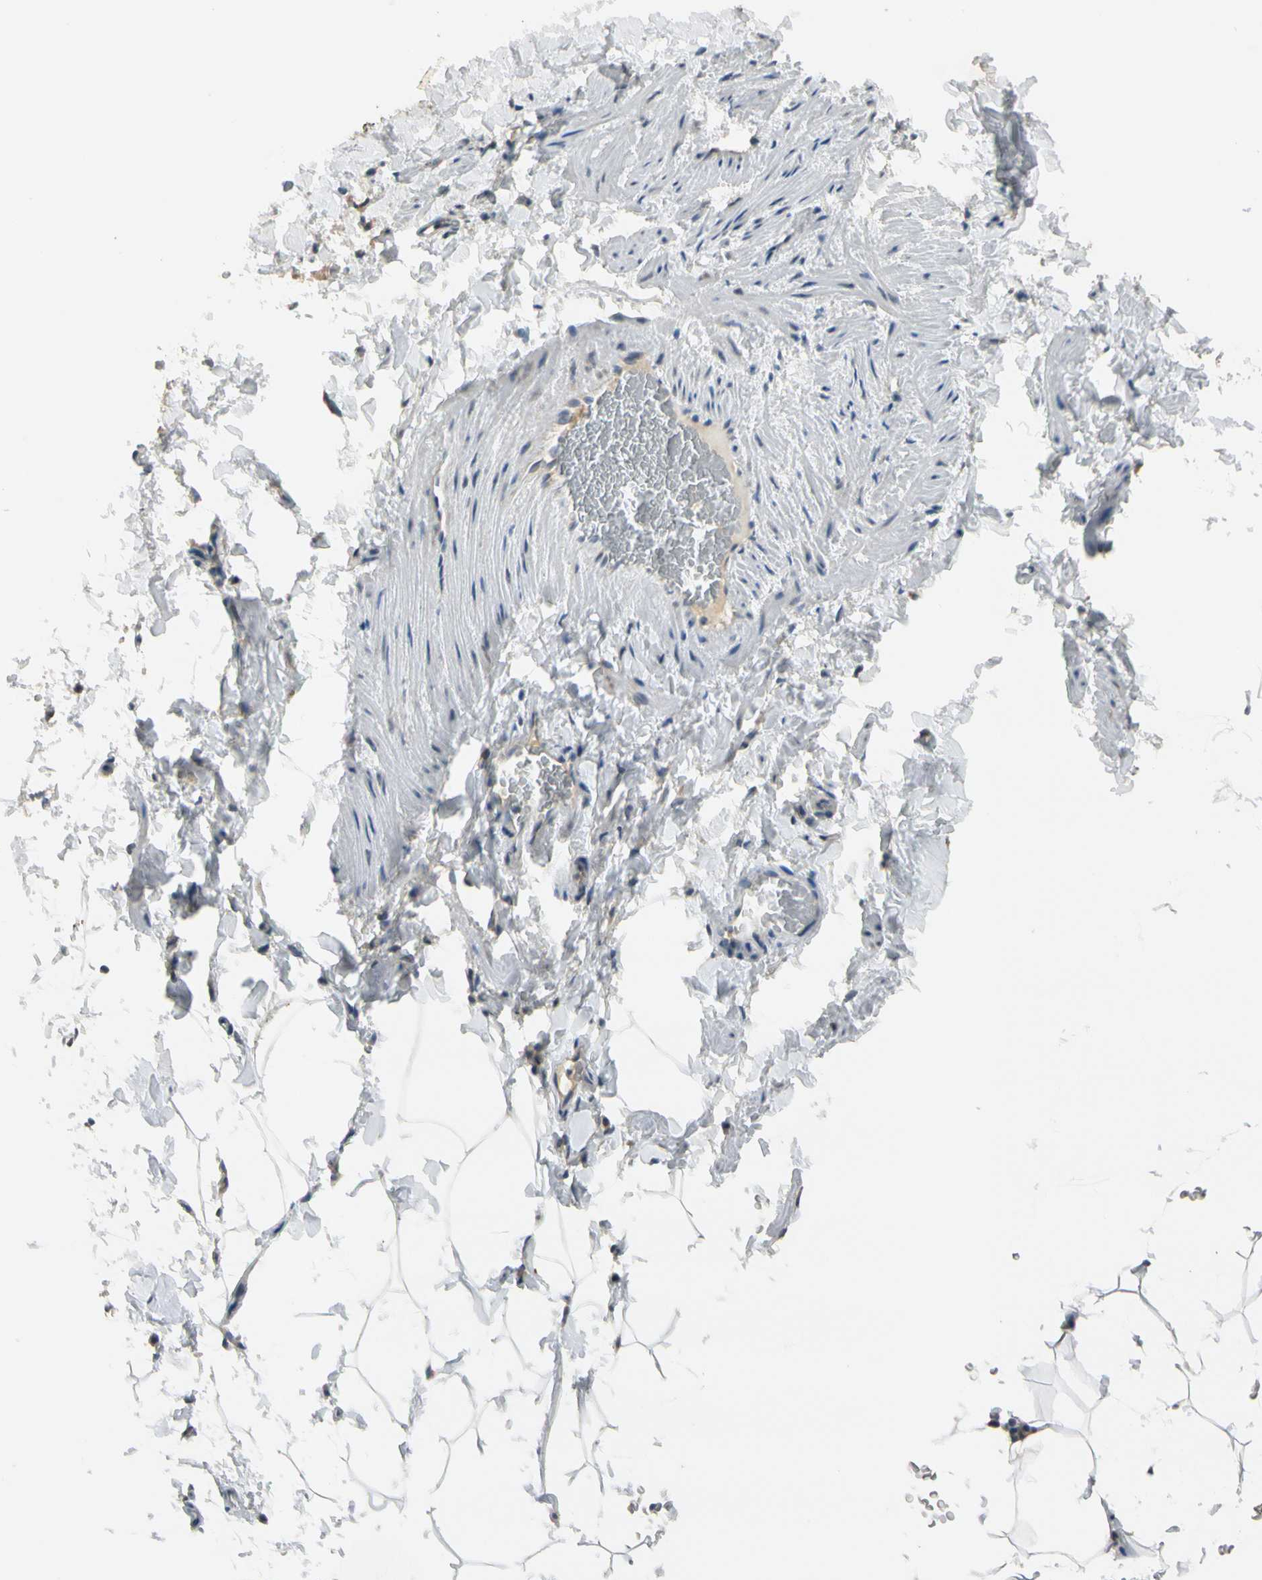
{"staining": {"intensity": "weak", "quantity": "25%-75%", "location": "cytoplasmic/membranous"}, "tissue": "adipose tissue", "cell_type": "Adipocytes", "image_type": "normal", "snomed": [{"axis": "morphology", "description": "Normal tissue, NOS"}, {"axis": "topography", "description": "Vascular tissue"}], "caption": "Immunohistochemistry staining of normal adipose tissue, which displays low levels of weak cytoplasmic/membranous staining in about 25%-75% of adipocytes indicating weak cytoplasmic/membranous protein staining. The staining was performed using DAB (brown) for protein detection and nuclei were counterstained in hematoxylin (blue).", "gene": "RPS6KB2", "patient": {"sex": "male", "age": 41}}